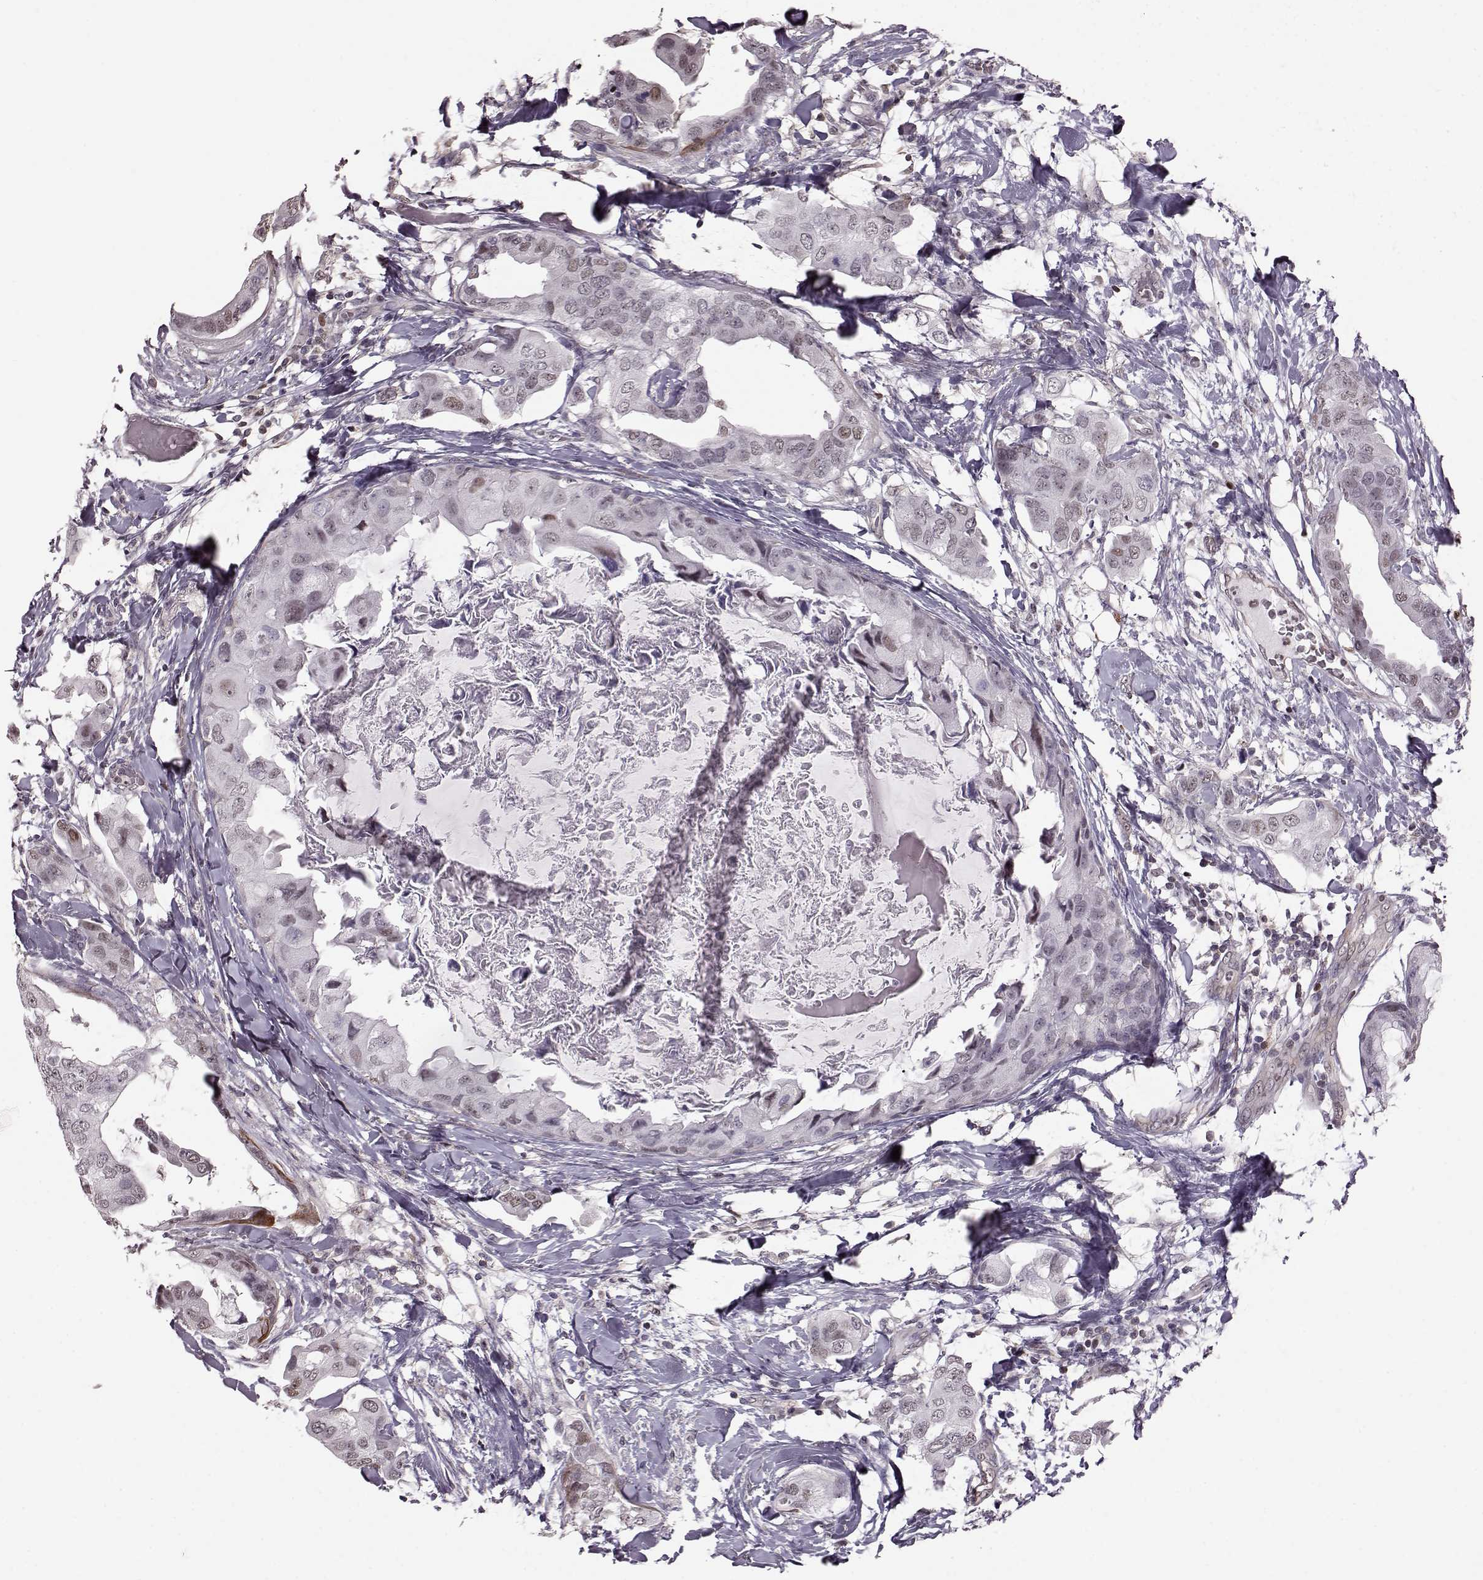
{"staining": {"intensity": "weak", "quantity": "<25%", "location": "nuclear"}, "tissue": "breast cancer", "cell_type": "Tumor cells", "image_type": "cancer", "snomed": [{"axis": "morphology", "description": "Normal tissue, NOS"}, {"axis": "morphology", "description": "Duct carcinoma"}, {"axis": "topography", "description": "Breast"}], "caption": "Immunohistochemical staining of intraductal carcinoma (breast) demonstrates no significant staining in tumor cells. (Brightfield microscopy of DAB IHC at high magnification).", "gene": "KLF6", "patient": {"sex": "female", "age": 40}}